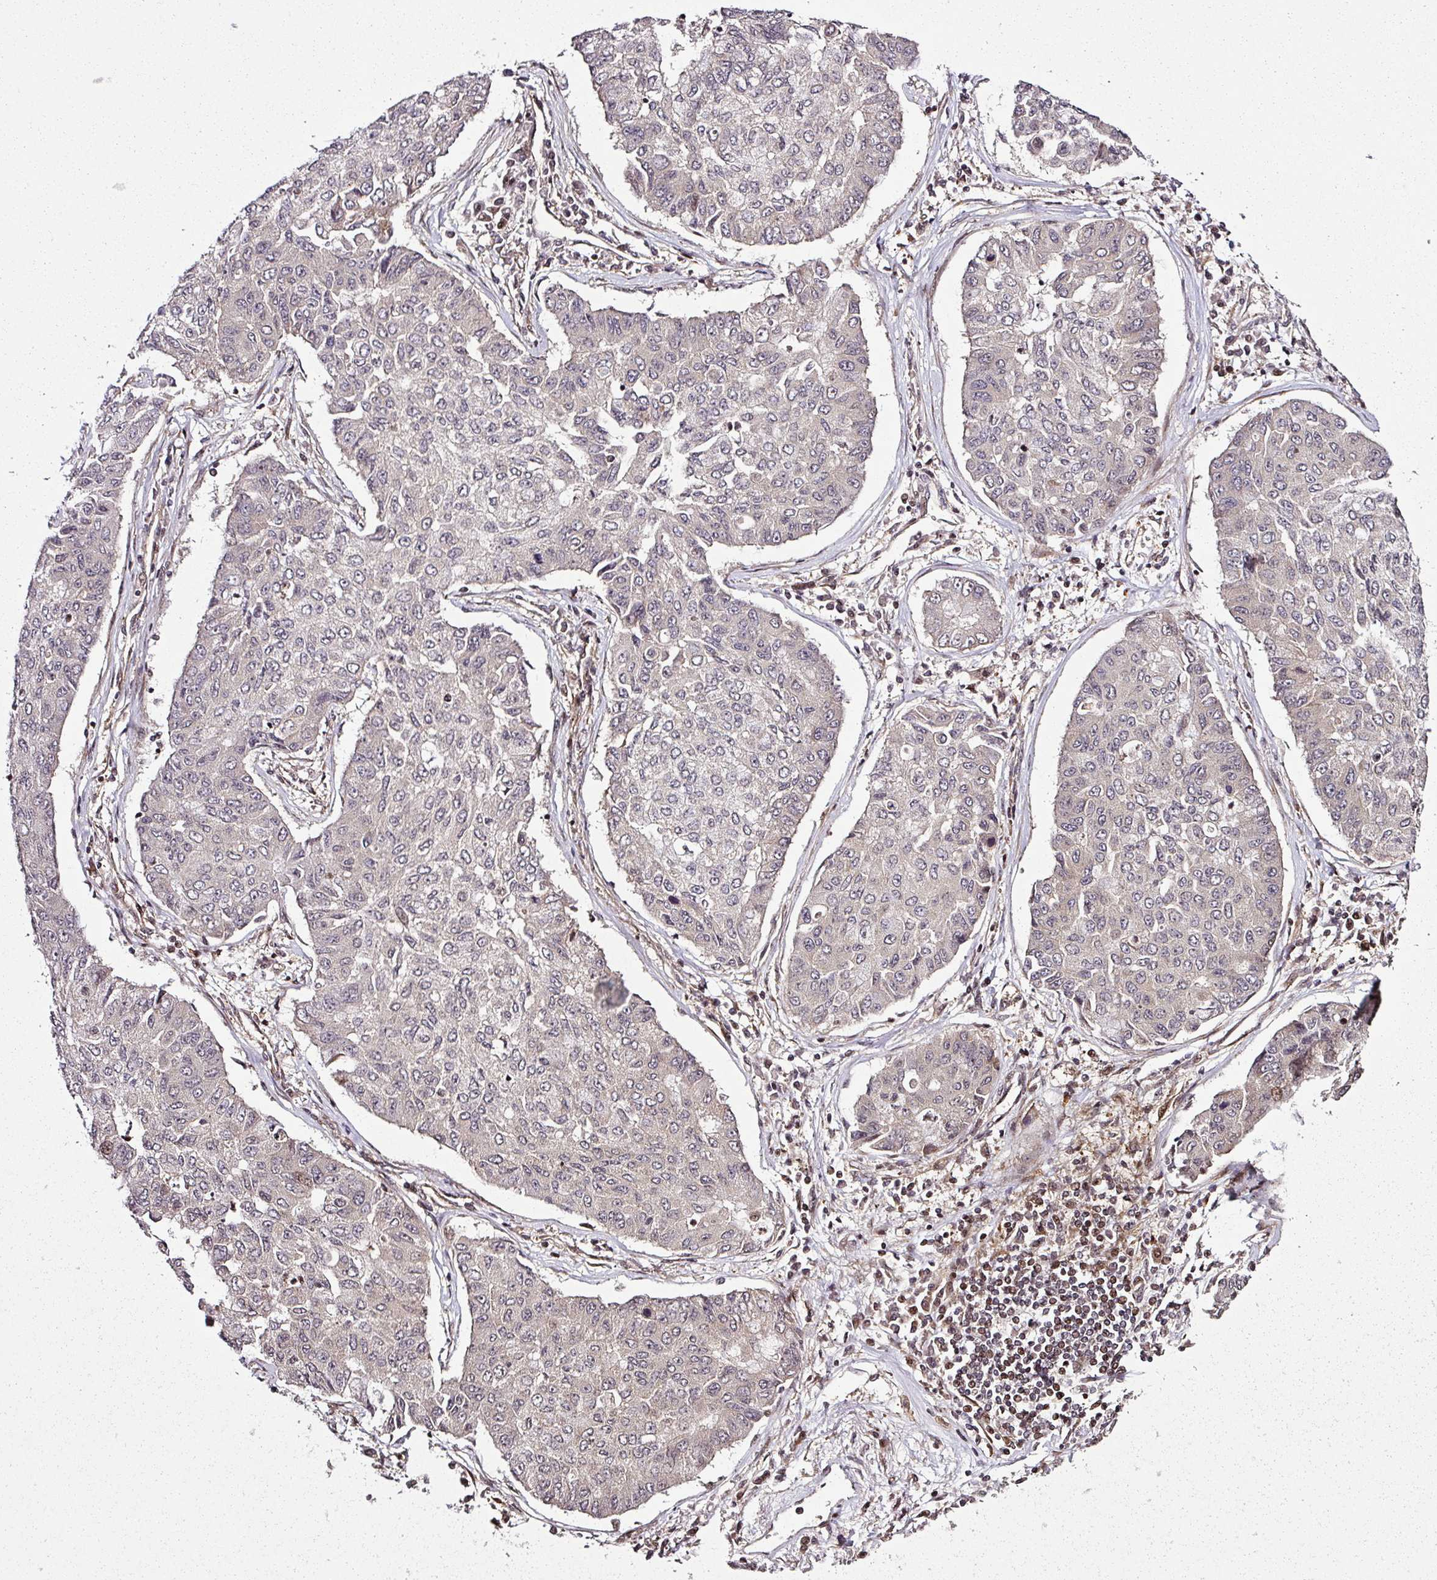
{"staining": {"intensity": "negative", "quantity": "none", "location": "none"}, "tissue": "lung cancer", "cell_type": "Tumor cells", "image_type": "cancer", "snomed": [{"axis": "morphology", "description": "Squamous cell carcinoma, NOS"}, {"axis": "topography", "description": "Lung"}], "caption": "Immunohistochemical staining of lung squamous cell carcinoma demonstrates no significant staining in tumor cells.", "gene": "COPRS", "patient": {"sex": "male", "age": 74}}